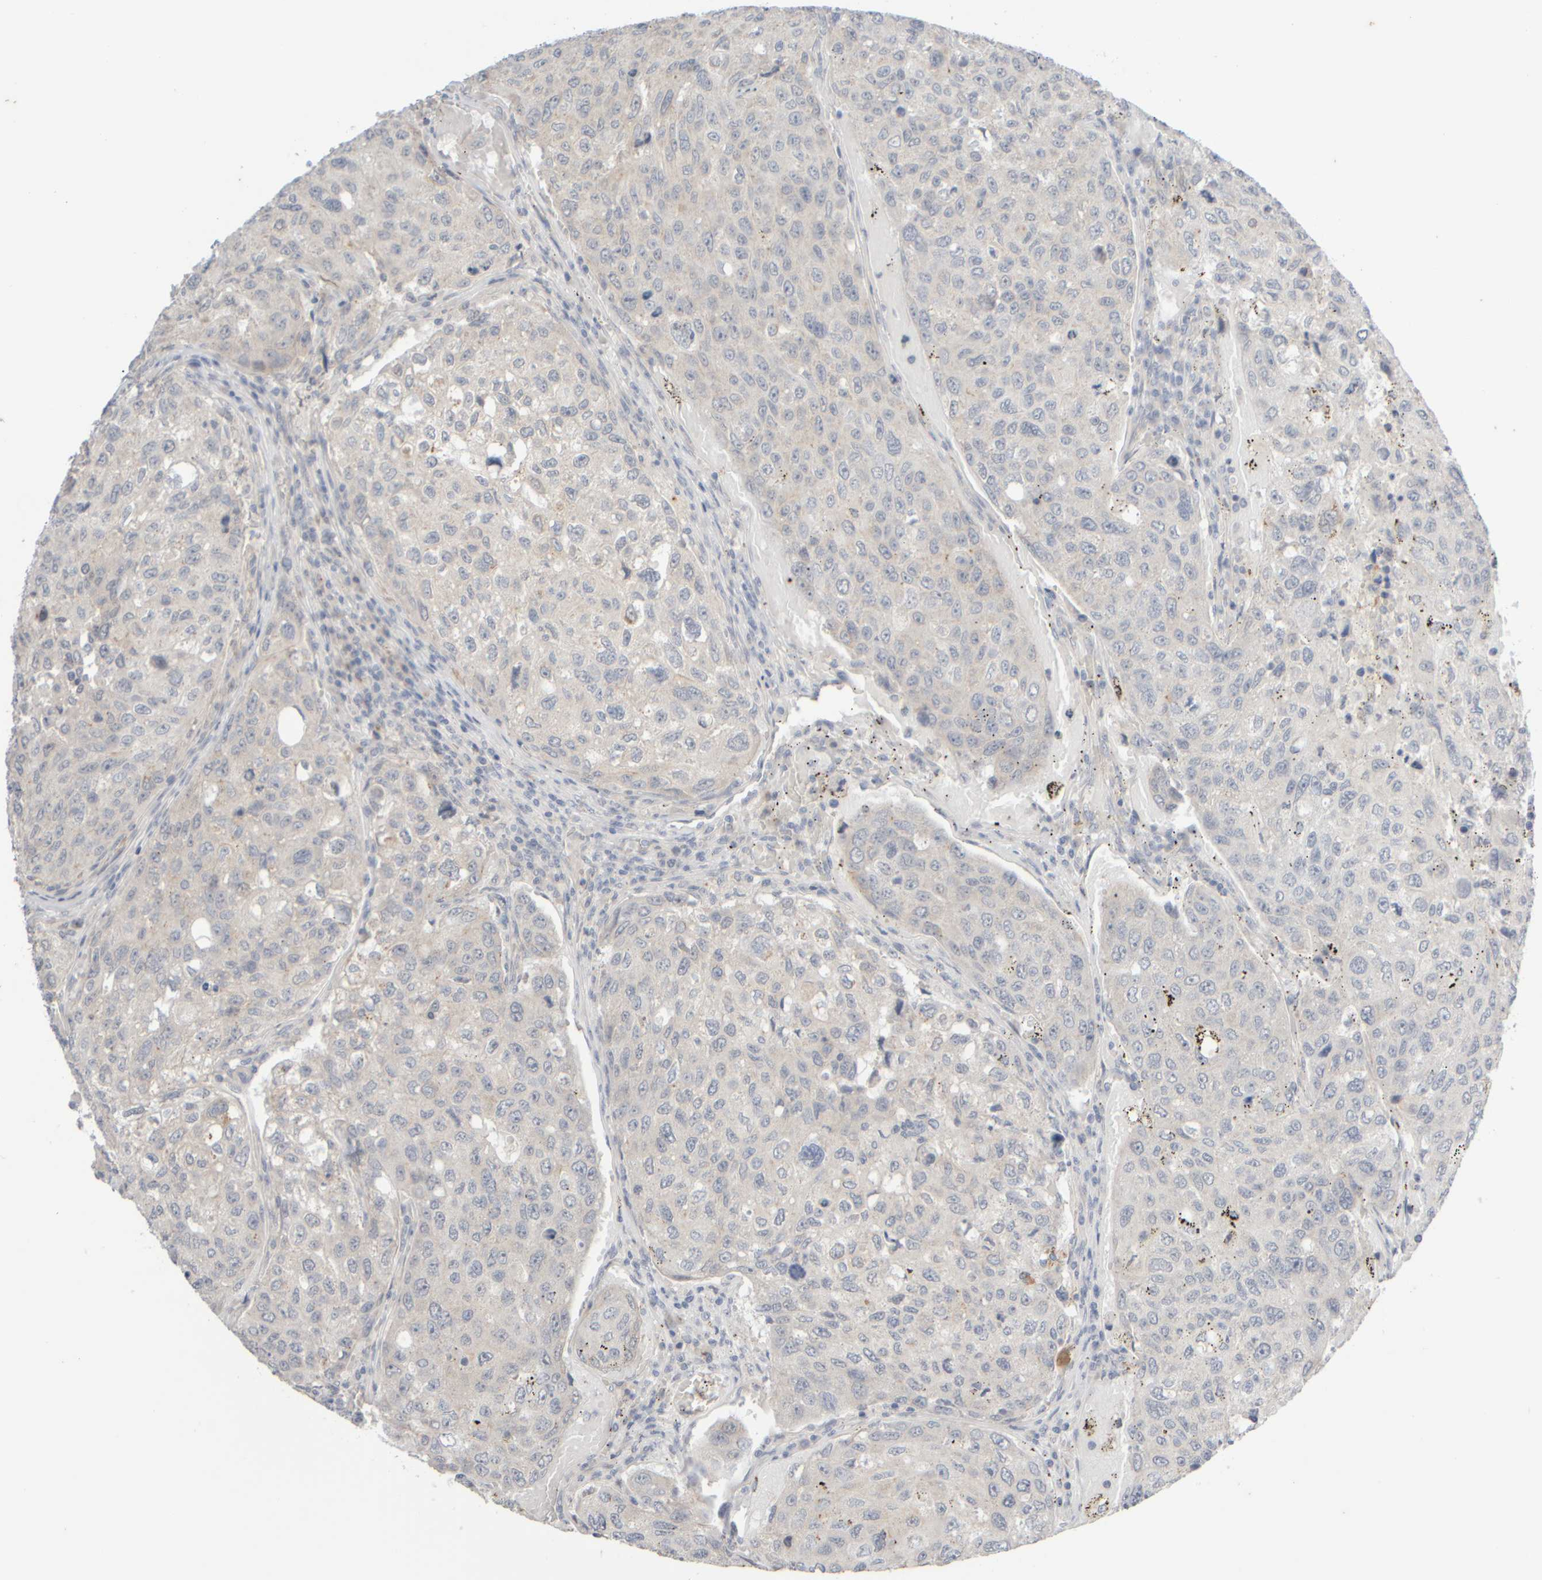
{"staining": {"intensity": "negative", "quantity": "none", "location": "none"}, "tissue": "urothelial cancer", "cell_type": "Tumor cells", "image_type": "cancer", "snomed": [{"axis": "morphology", "description": "Urothelial carcinoma, High grade"}, {"axis": "topography", "description": "Lymph node"}, {"axis": "topography", "description": "Urinary bladder"}], "caption": "Immunohistochemistry of urothelial cancer demonstrates no staining in tumor cells. (Stains: DAB immunohistochemistry (IHC) with hematoxylin counter stain, Microscopy: brightfield microscopy at high magnification).", "gene": "GOPC", "patient": {"sex": "male", "age": 51}}